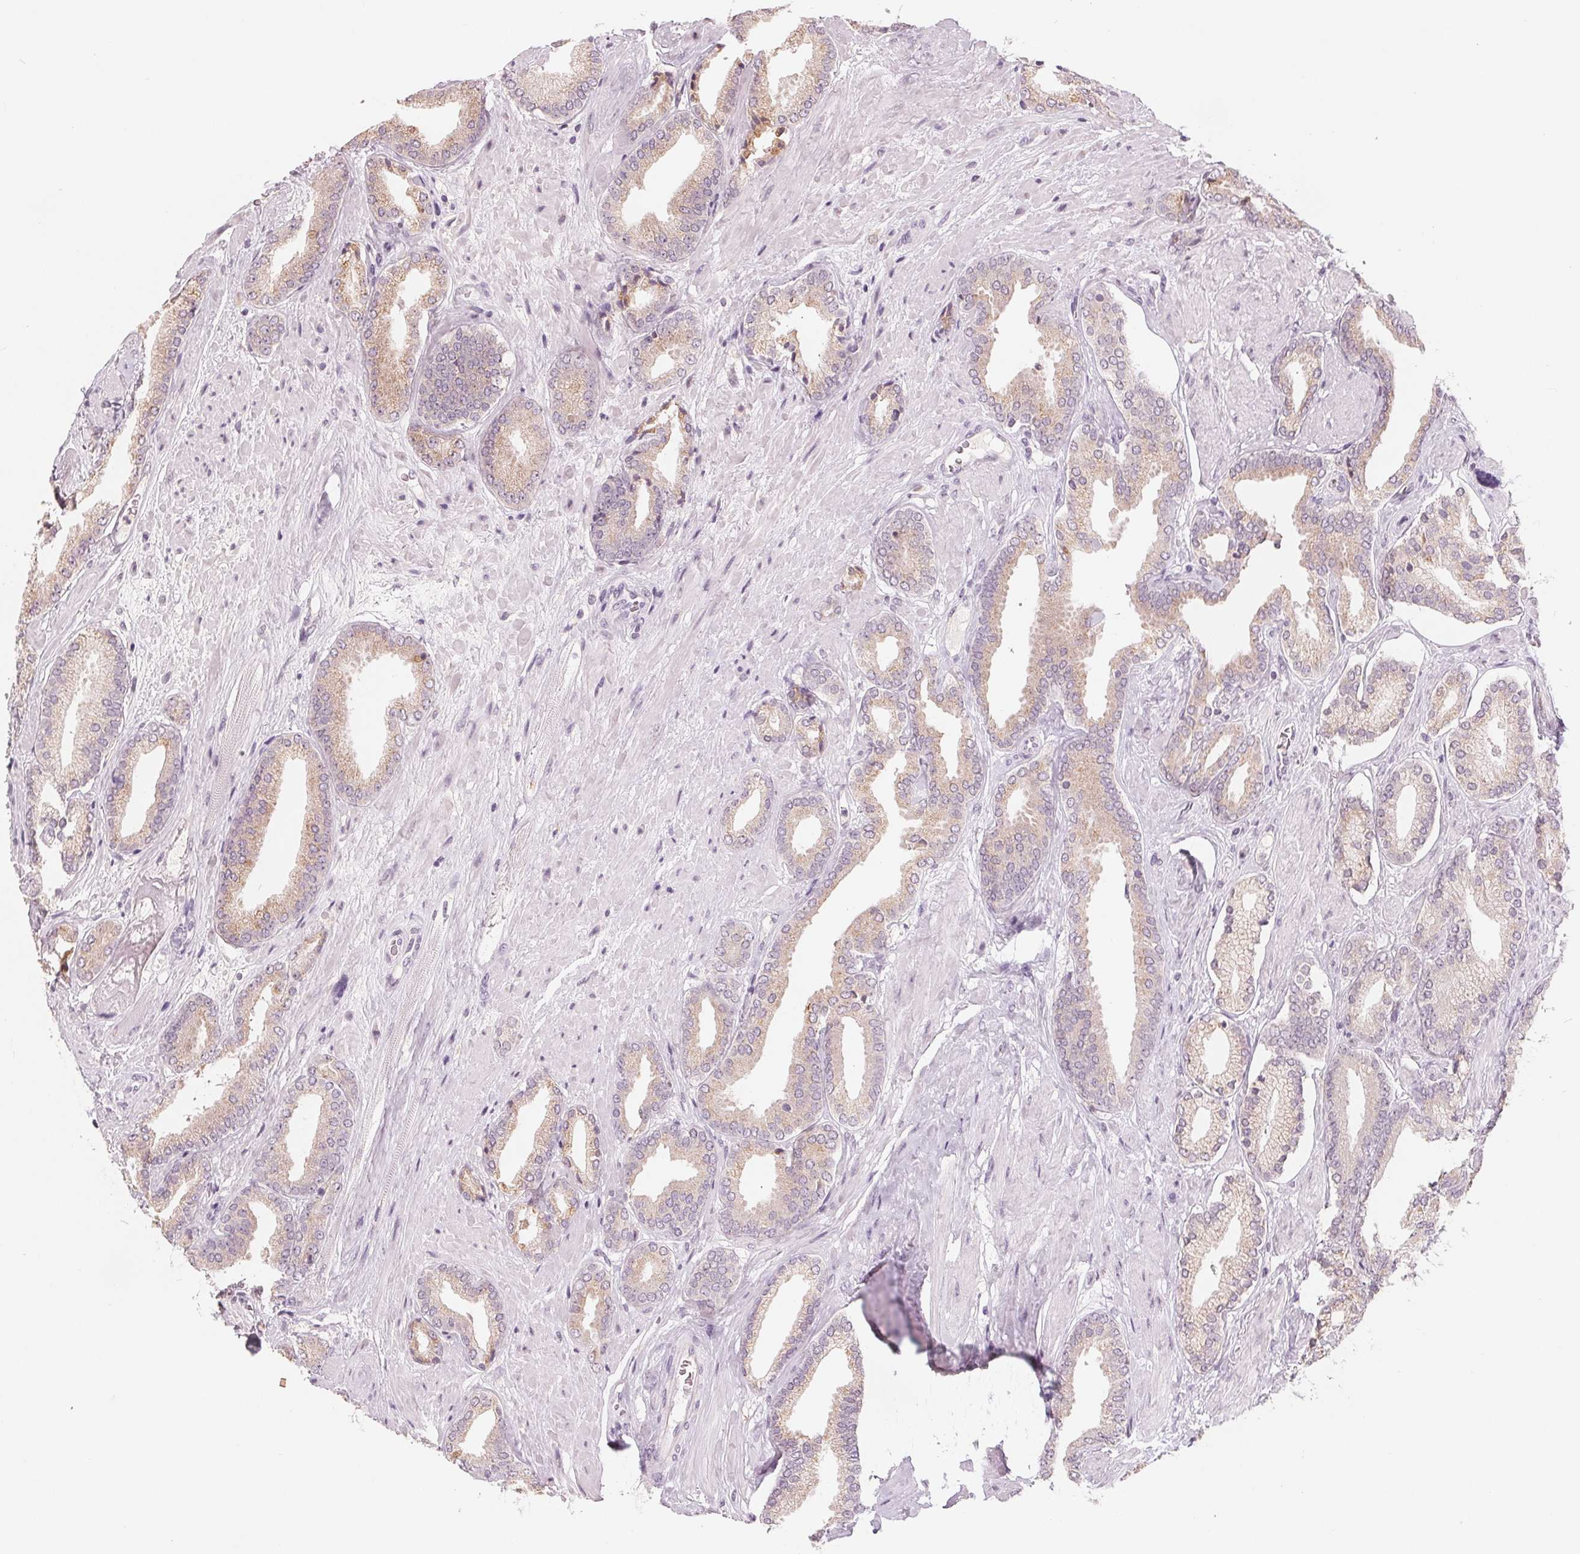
{"staining": {"intensity": "weak", "quantity": "25%-75%", "location": "cytoplasmic/membranous"}, "tissue": "prostate cancer", "cell_type": "Tumor cells", "image_type": "cancer", "snomed": [{"axis": "morphology", "description": "Adenocarcinoma, High grade"}, {"axis": "topography", "description": "Prostate"}], "caption": "Prostate high-grade adenocarcinoma tissue demonstrates weak cytoplasmic/membranous staining in approximately 25%-75% of tumor cells, visualized by immunohistochemistry.", "gene": "IL9R", "patient": {"sex": "male", "age": 56}}